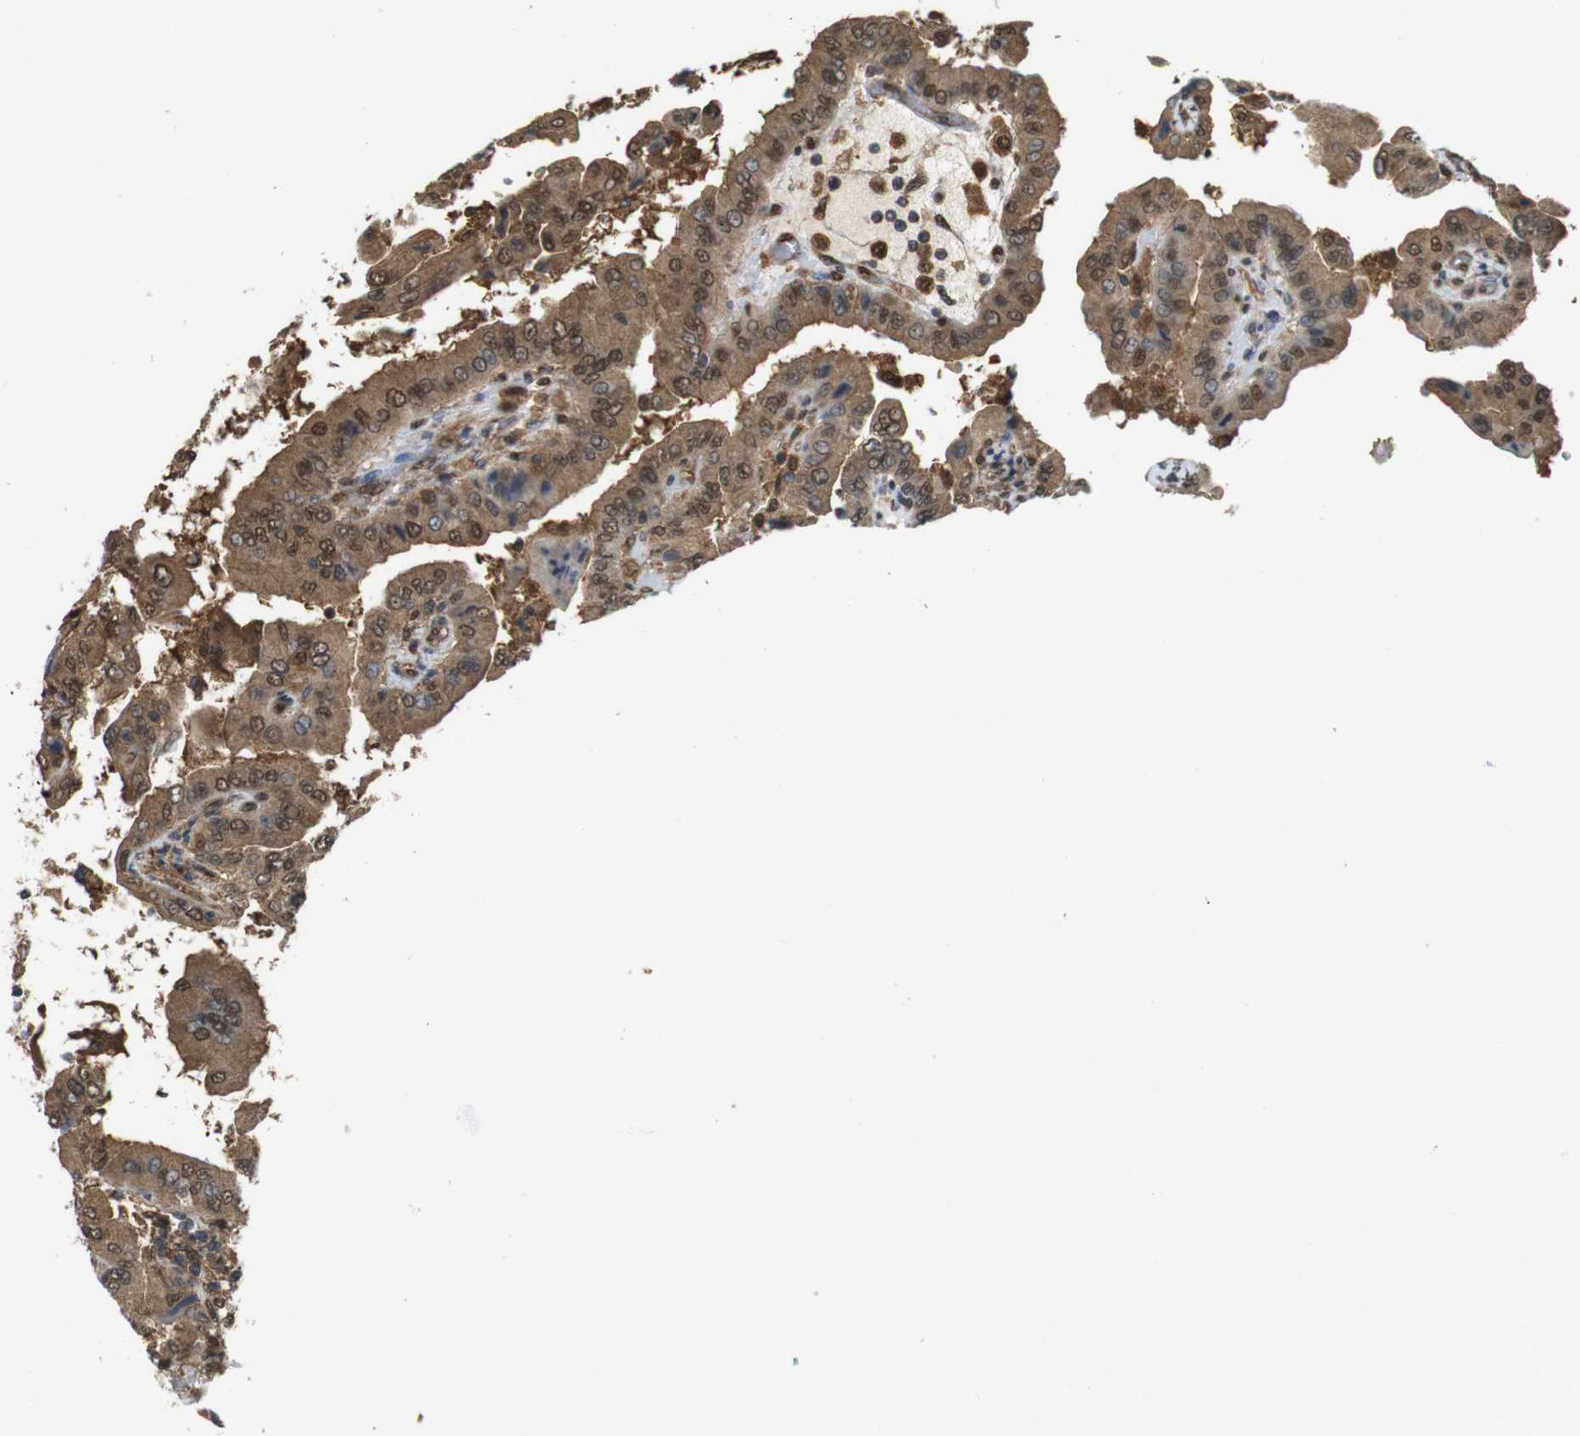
{"staining": {"intensity": "moderate", "quantity": ">75%", "location": "cytoplasmic/membranous,nuclear"}, "tissue": "thyroid cancer", "cell_type": "Tumor cells", "image_type": "cancer", "snomed": [{"axis": "morphology", "description": "Papillary adenocarcinoma, NOS"}, {"axis": "topography", "description": "Thyroid gland"}], "caption": "Papillary adenocarcinoma (thyroid) was stained to show a protein in brown. There is medium levels of moderate cytoplasmic/membranous and nuclear expression in about >75% of tumor cells. Using DAB (brown) and hematoxylin (blue) stains, captured at high magnification using brightfield microscopy.", "gene": "YWHAG", "patient": {"sex": "male", "age": 33}}